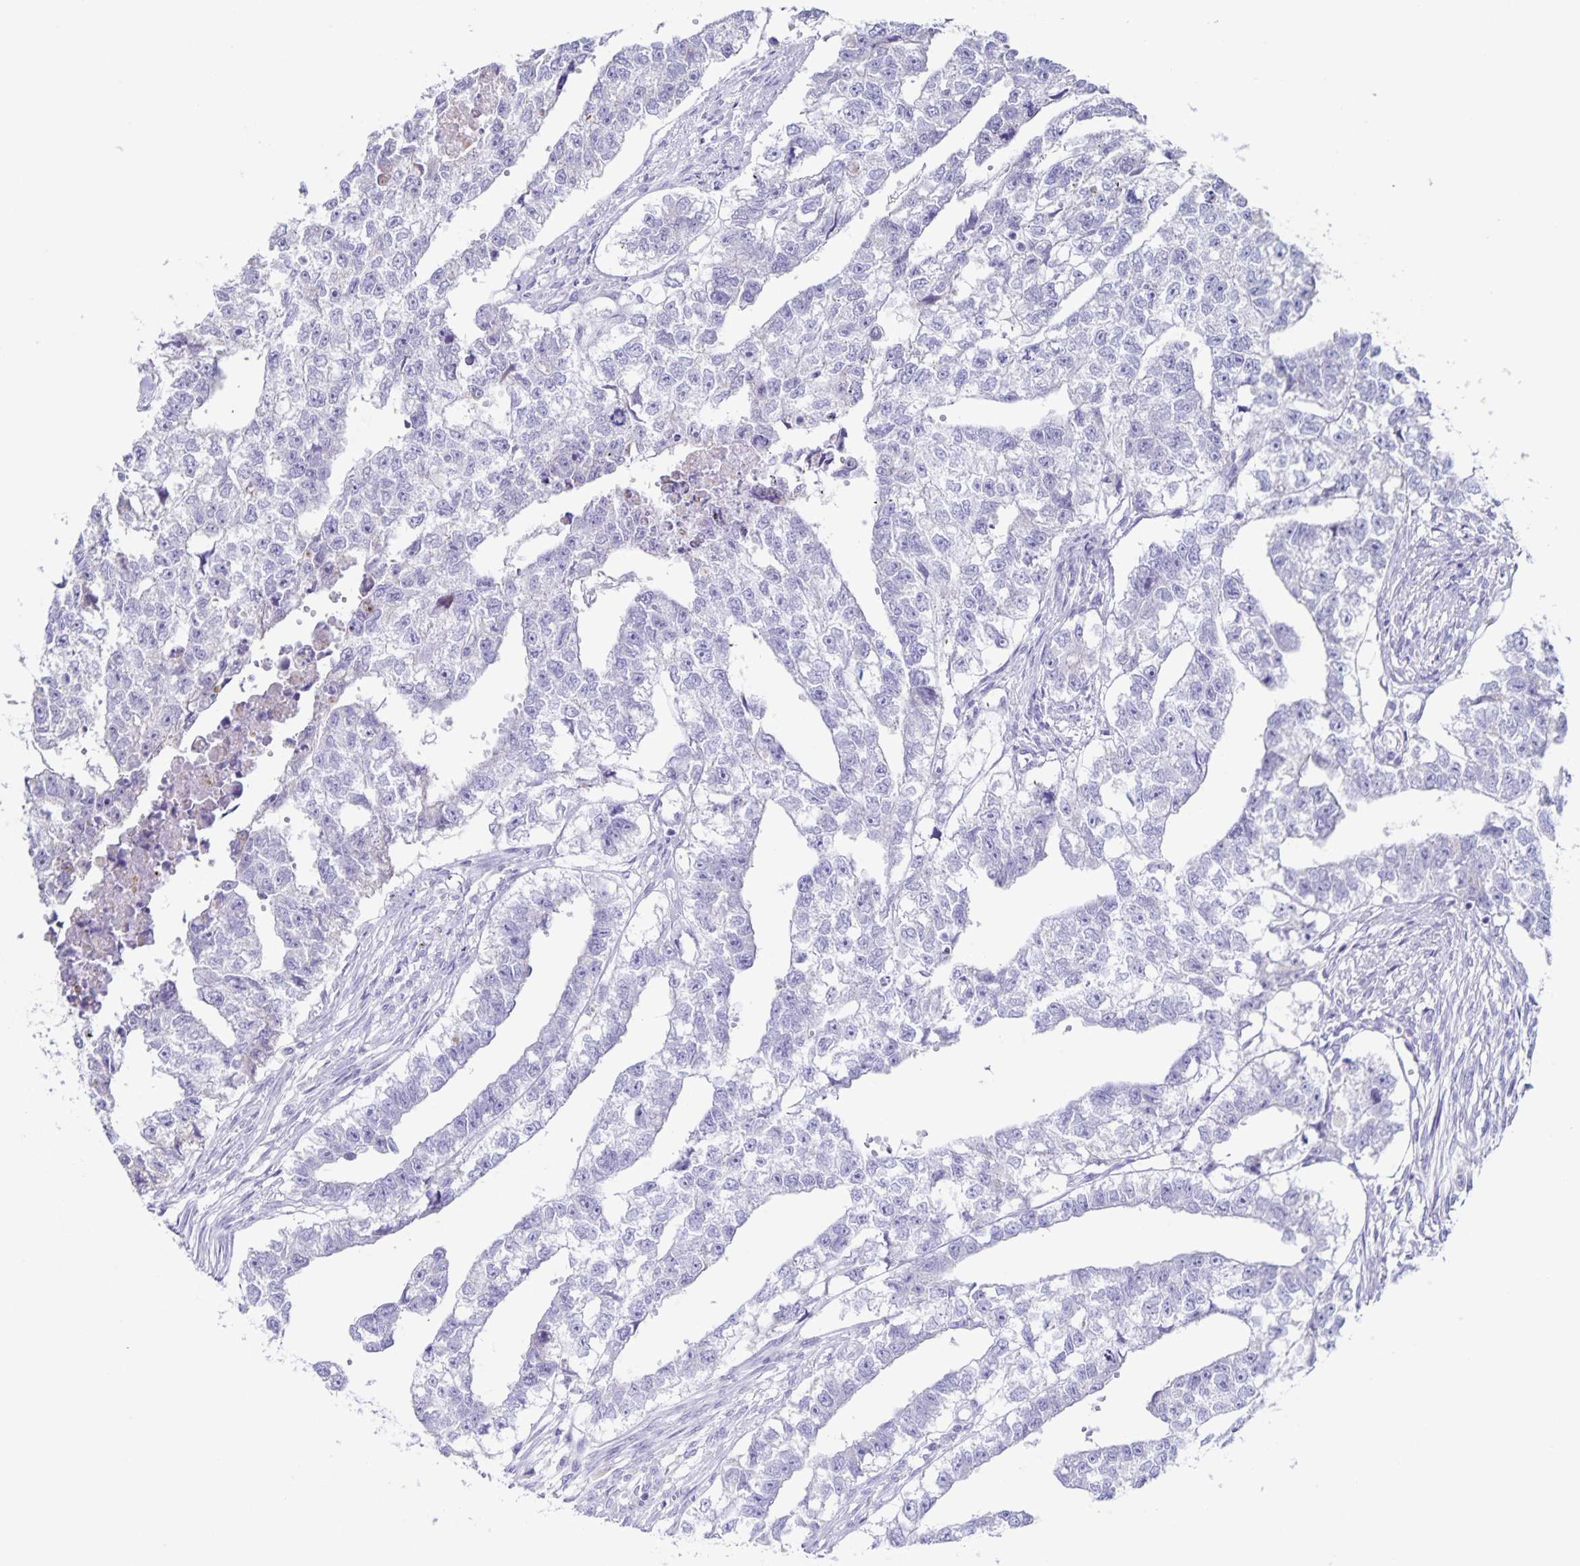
{"staining": {"intensity": "negative", "quantity": "none", "location": "none"}, "tissue": "testis cancer", "cell_type": "Tumor cells", "image_type": "cancer", "snomed": [{"axis": "morphology", "description": "Carcinoma, Embryonal, NOS"}, {"axis": "morphology", "description": "Teratoma, malignant, NOS"}, {"axis": "topography", "description": "Testis"}], "caption": "A histopathology image of human embryonal carcinoma (testis) is negative for staining in tumor cells.", "gene": "RPL36A", "patient": {"sex": "male", "age": 44}}